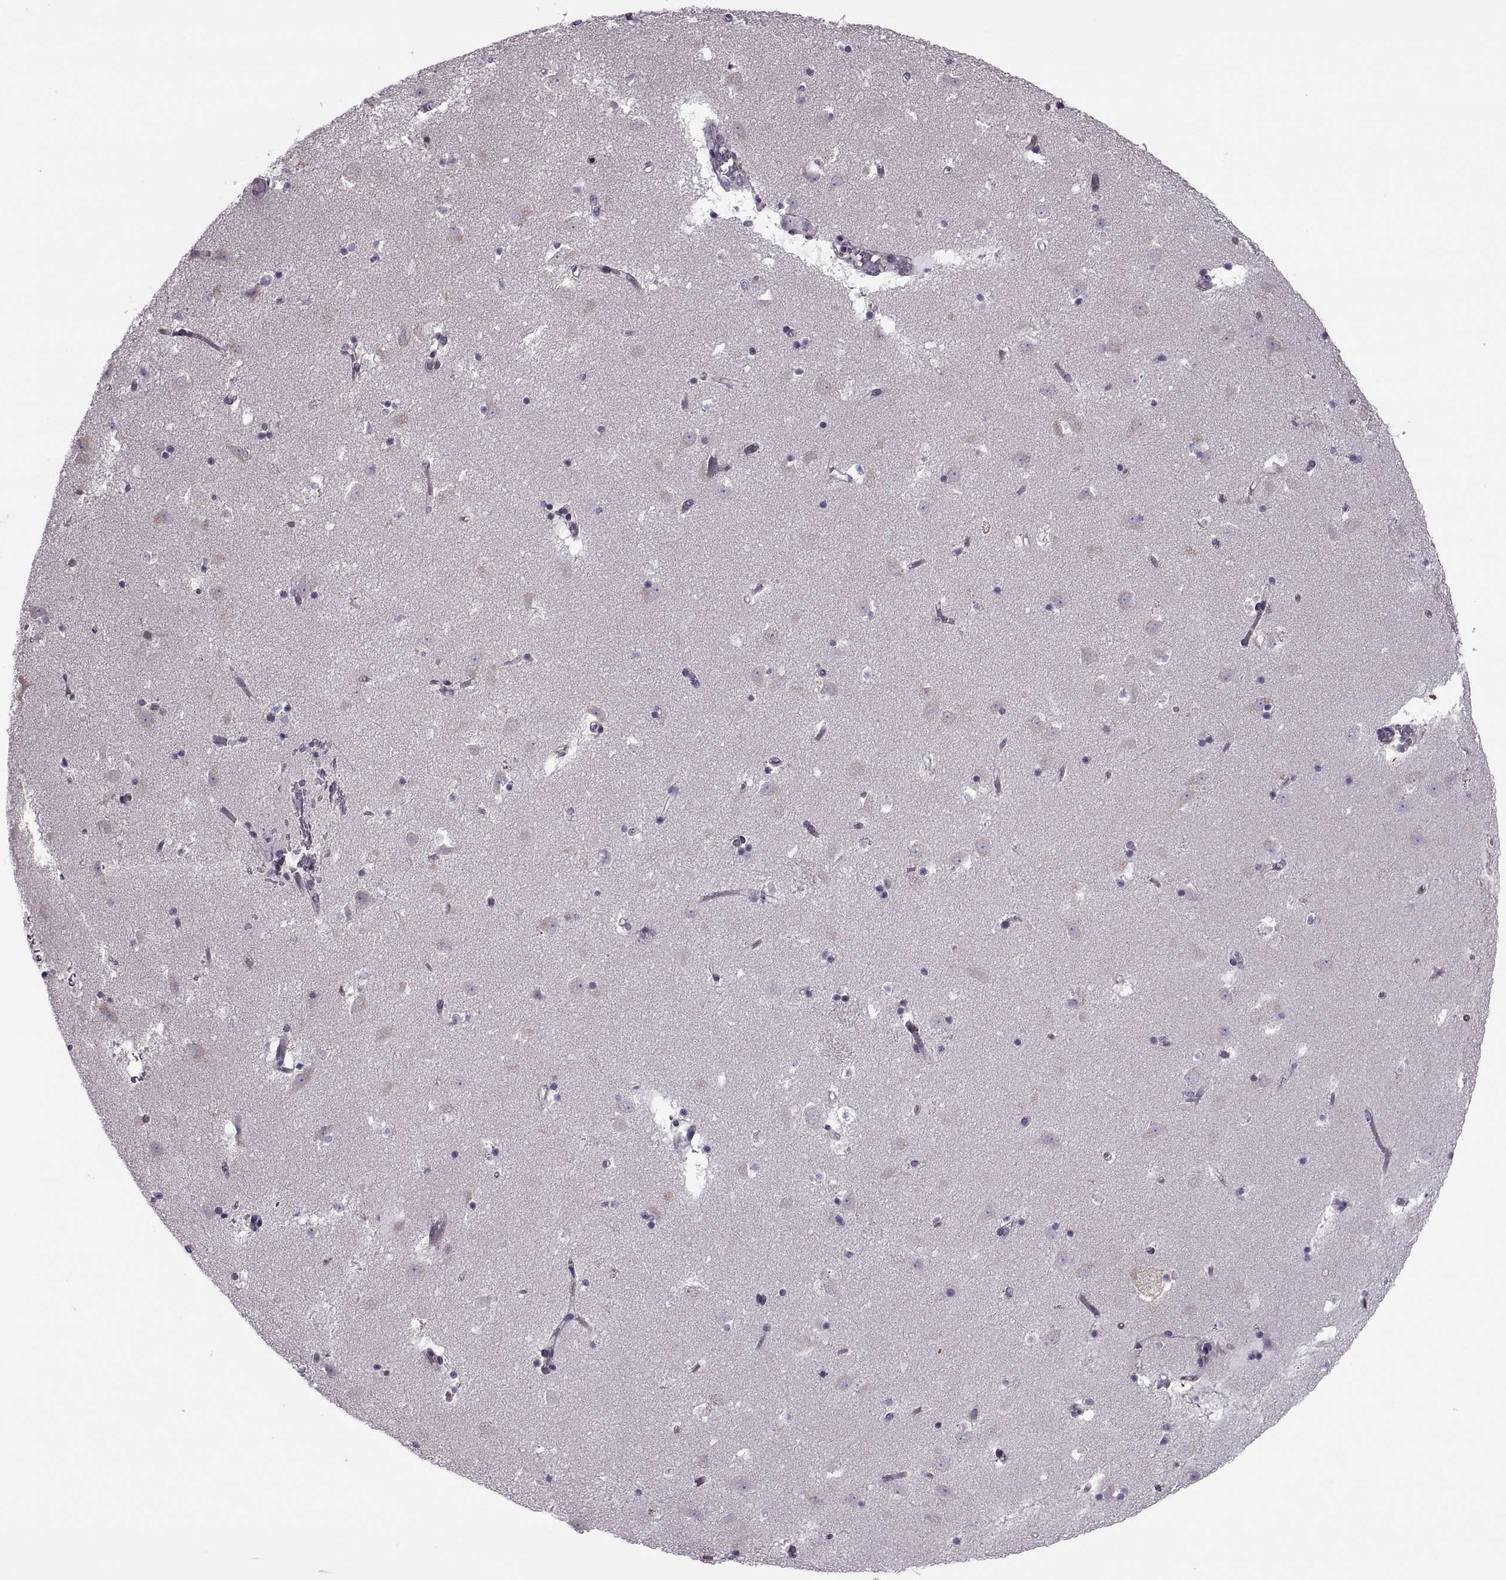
{"staining": {"intensity": "negative", "quantity": "none", "location": "none"}, "tissue": "caudate", "cell_type": "Glial cells", "image_type": "normal", "snomed": [{"axis": "morphology", "description": "Normal tissue, NOS"}, {"axis": "topography", "description": "Lateral ventricle wall"}], "caption": "Photomicrograph shows no significant protein staining in glial cells of benign caudate. Brightfield microscopy of immunohistochemistry (IHC) stained with DAB (3,3'-diaminobenzidine) (brown) and hematoxylin (blue), captured at high magnification.", "gene": "LETM2", "patient": {"sex": "female", "age": 42}}